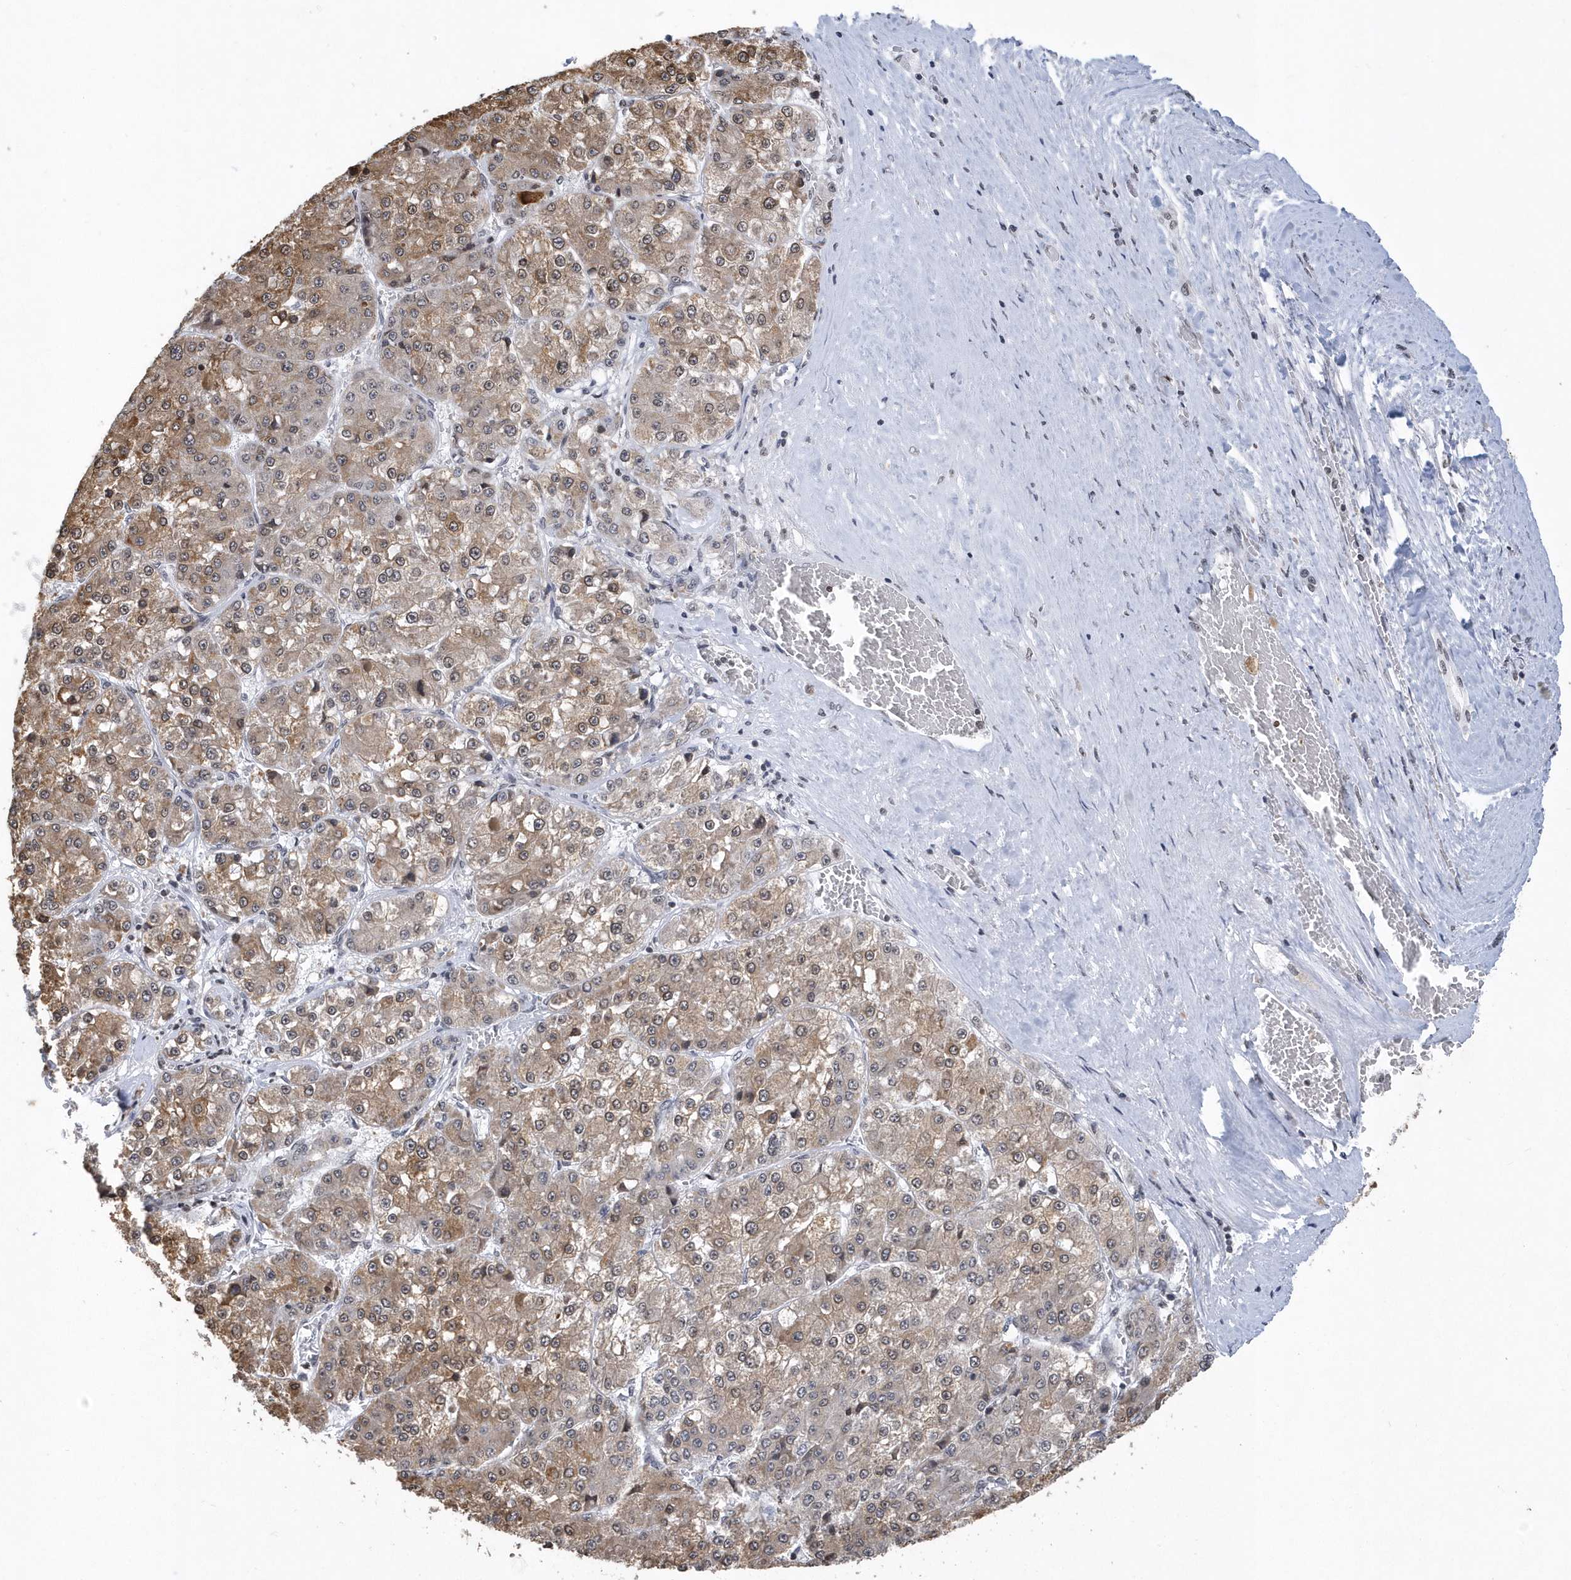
{"staining": {"intensity": "moderate", "quantity": ">75%", "location": "cytoplasmic/membranous"}, "tissue": "liver cancer", "cell_type": "Tumor cells", "image_type": "cancer", "snomed": [{"axis": "morphology", "description": "Carcinoma, Hepatocellular, NOS"}, {"axis": "topography", "description": "Liver"}], "caption": "Immunohistochemical staining of hepatocellular carcinoma (liver) displays medium levels of moderate cytoplasmic/membranous positivity in approximately >75% of tumor cells. Immunohistochemistry (ihc) stains the protein in brown and the nuclei are stained blue.", "gene": "VWA5B2", "patient": {"sex": "female", "age": 73}}